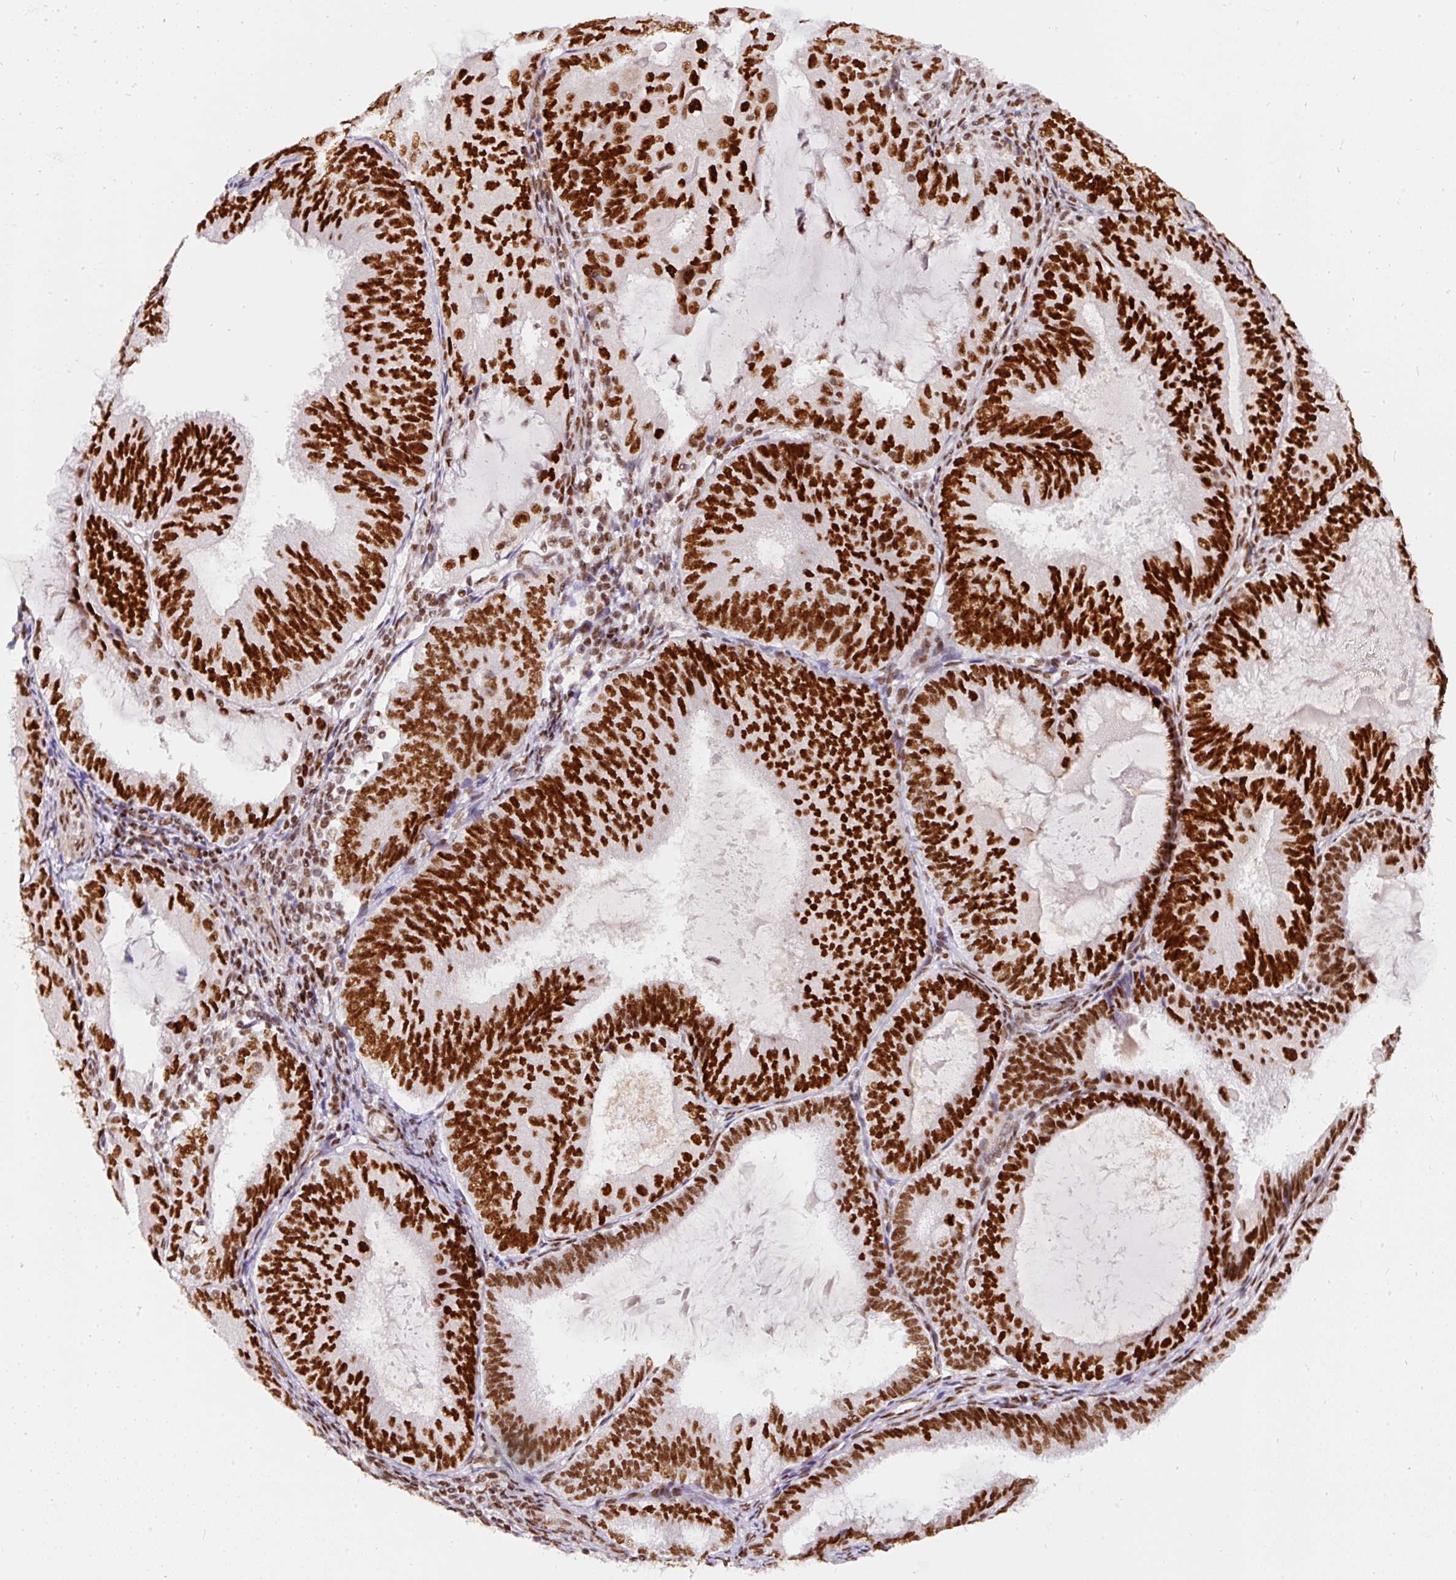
{"staining": {"intensity": "strong", "quantity": ">75%", "location": "nuclear"}, "tissue": "endometrial cancer", "cell_type": "Tumor cells", "image_type": "cancer", "snomed": [{"axis": "morphology", "description": "Adenocarcinoma, NOS"}, {"axis": "topography", "description": "Endometrium"}], "caption": "Tumor cells reveal high levels of strong nuclear staining in about >75% of cells in endometrial cancer (adenocarcinoma). (brown staining indicates protein expression, while blue staining denotes nuclei).", "gene": "HNRNPC", "patient": {"sex": "female", "age": 81}}